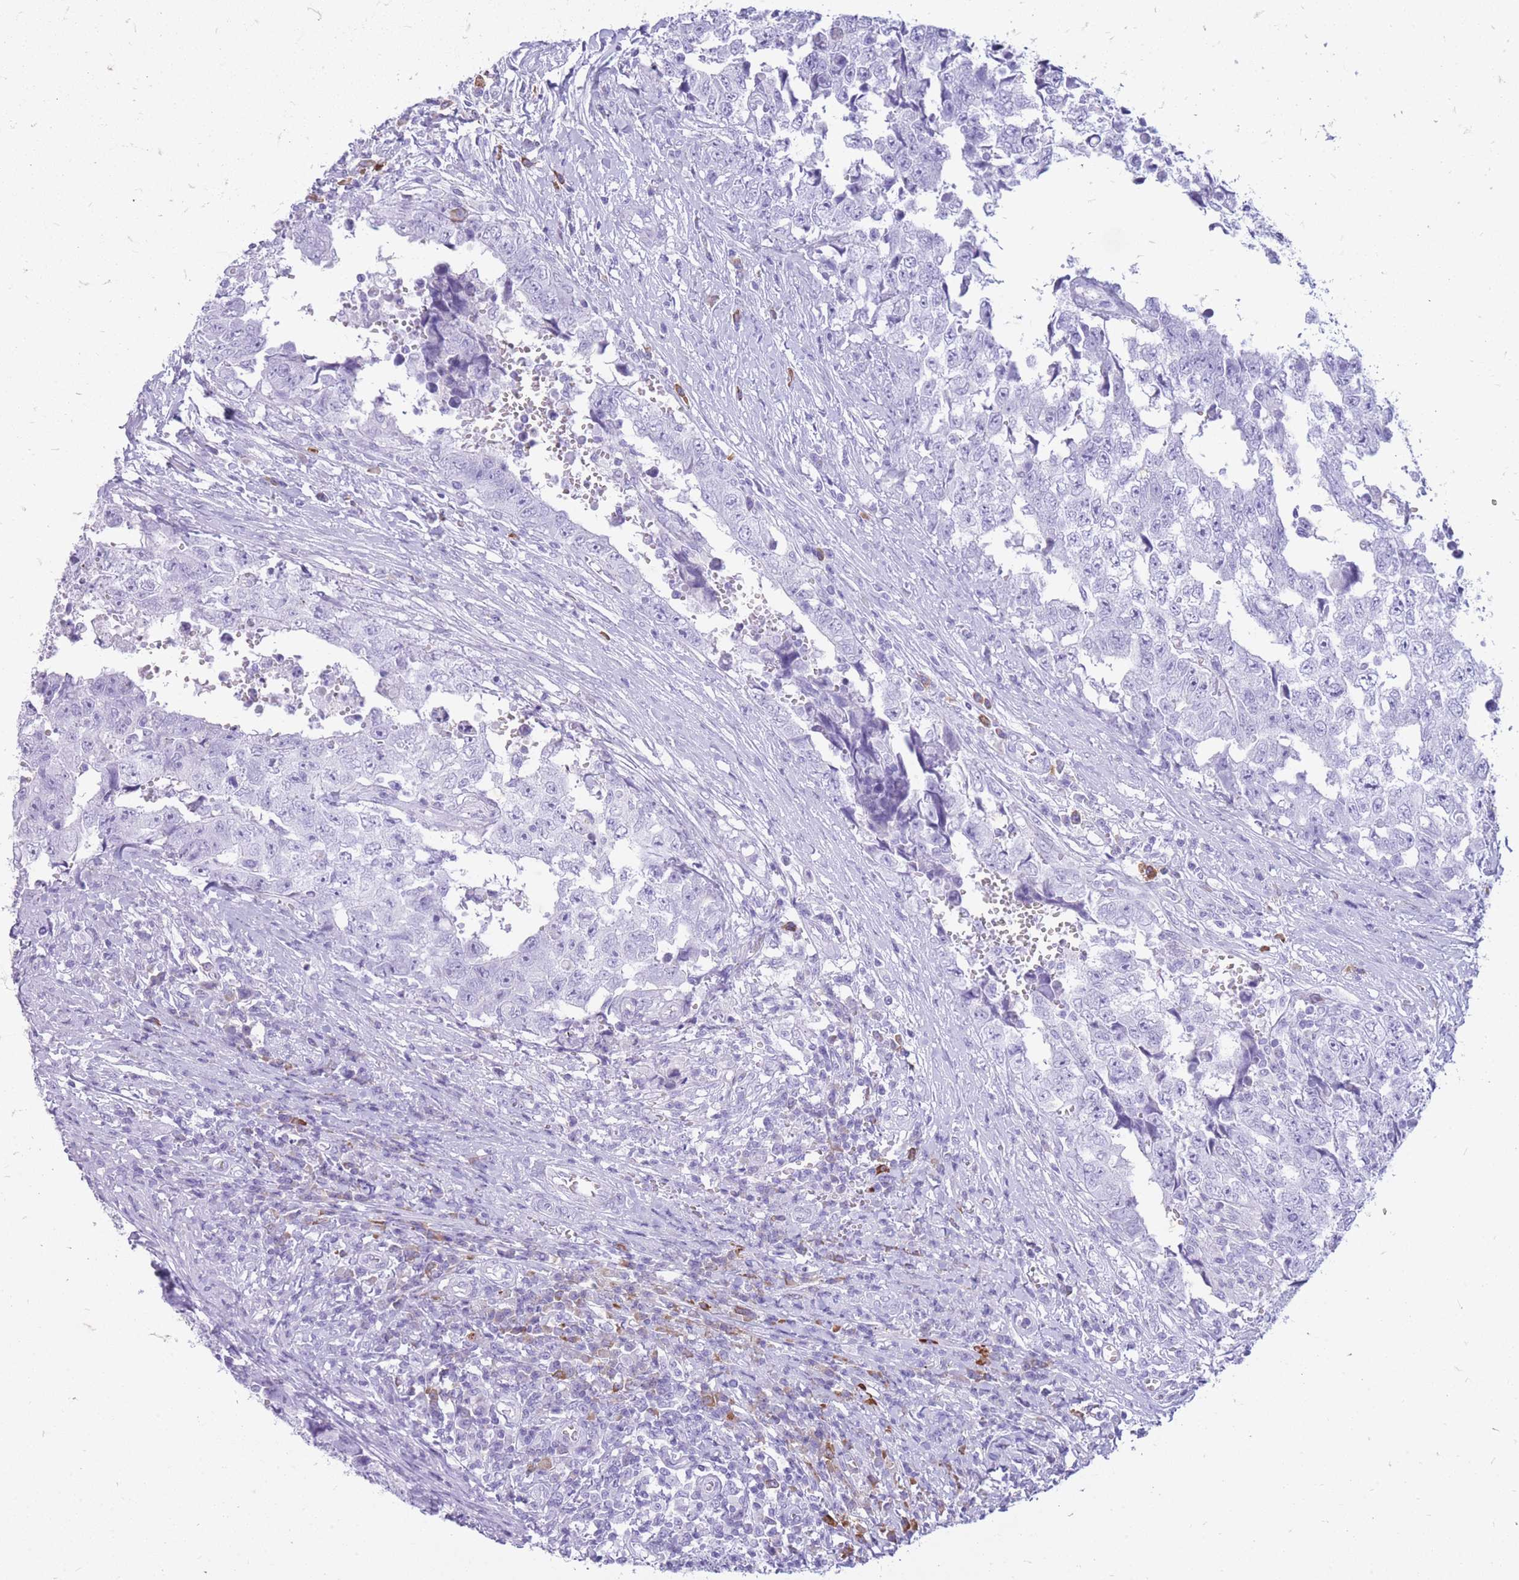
{"staining": {"intensity": "negative", "quantity": "none", "location": "none"}, "tissue": "testis cancer", "cell_type": "Tumor cells", "image_type": "cancer", "snomed": [{"axis": "morphology", "description": "Carcinoma, Embryonal, NOS"}, {"axis": "topography", "description": "Testis"}], "caption": "Embryonal carcinoma (testis) was stained to show a protein in brown. There is no significant staining in tumor cells. The staining was performed using DAB (3,3'-diaminobenzidine) to visualize the protein expression in brown, while the nuclei were stained in blue with hematoxylin (Magnification: 20x).", "gene": "ZFP37", "patient": {"sex": "male", "age": 25}}